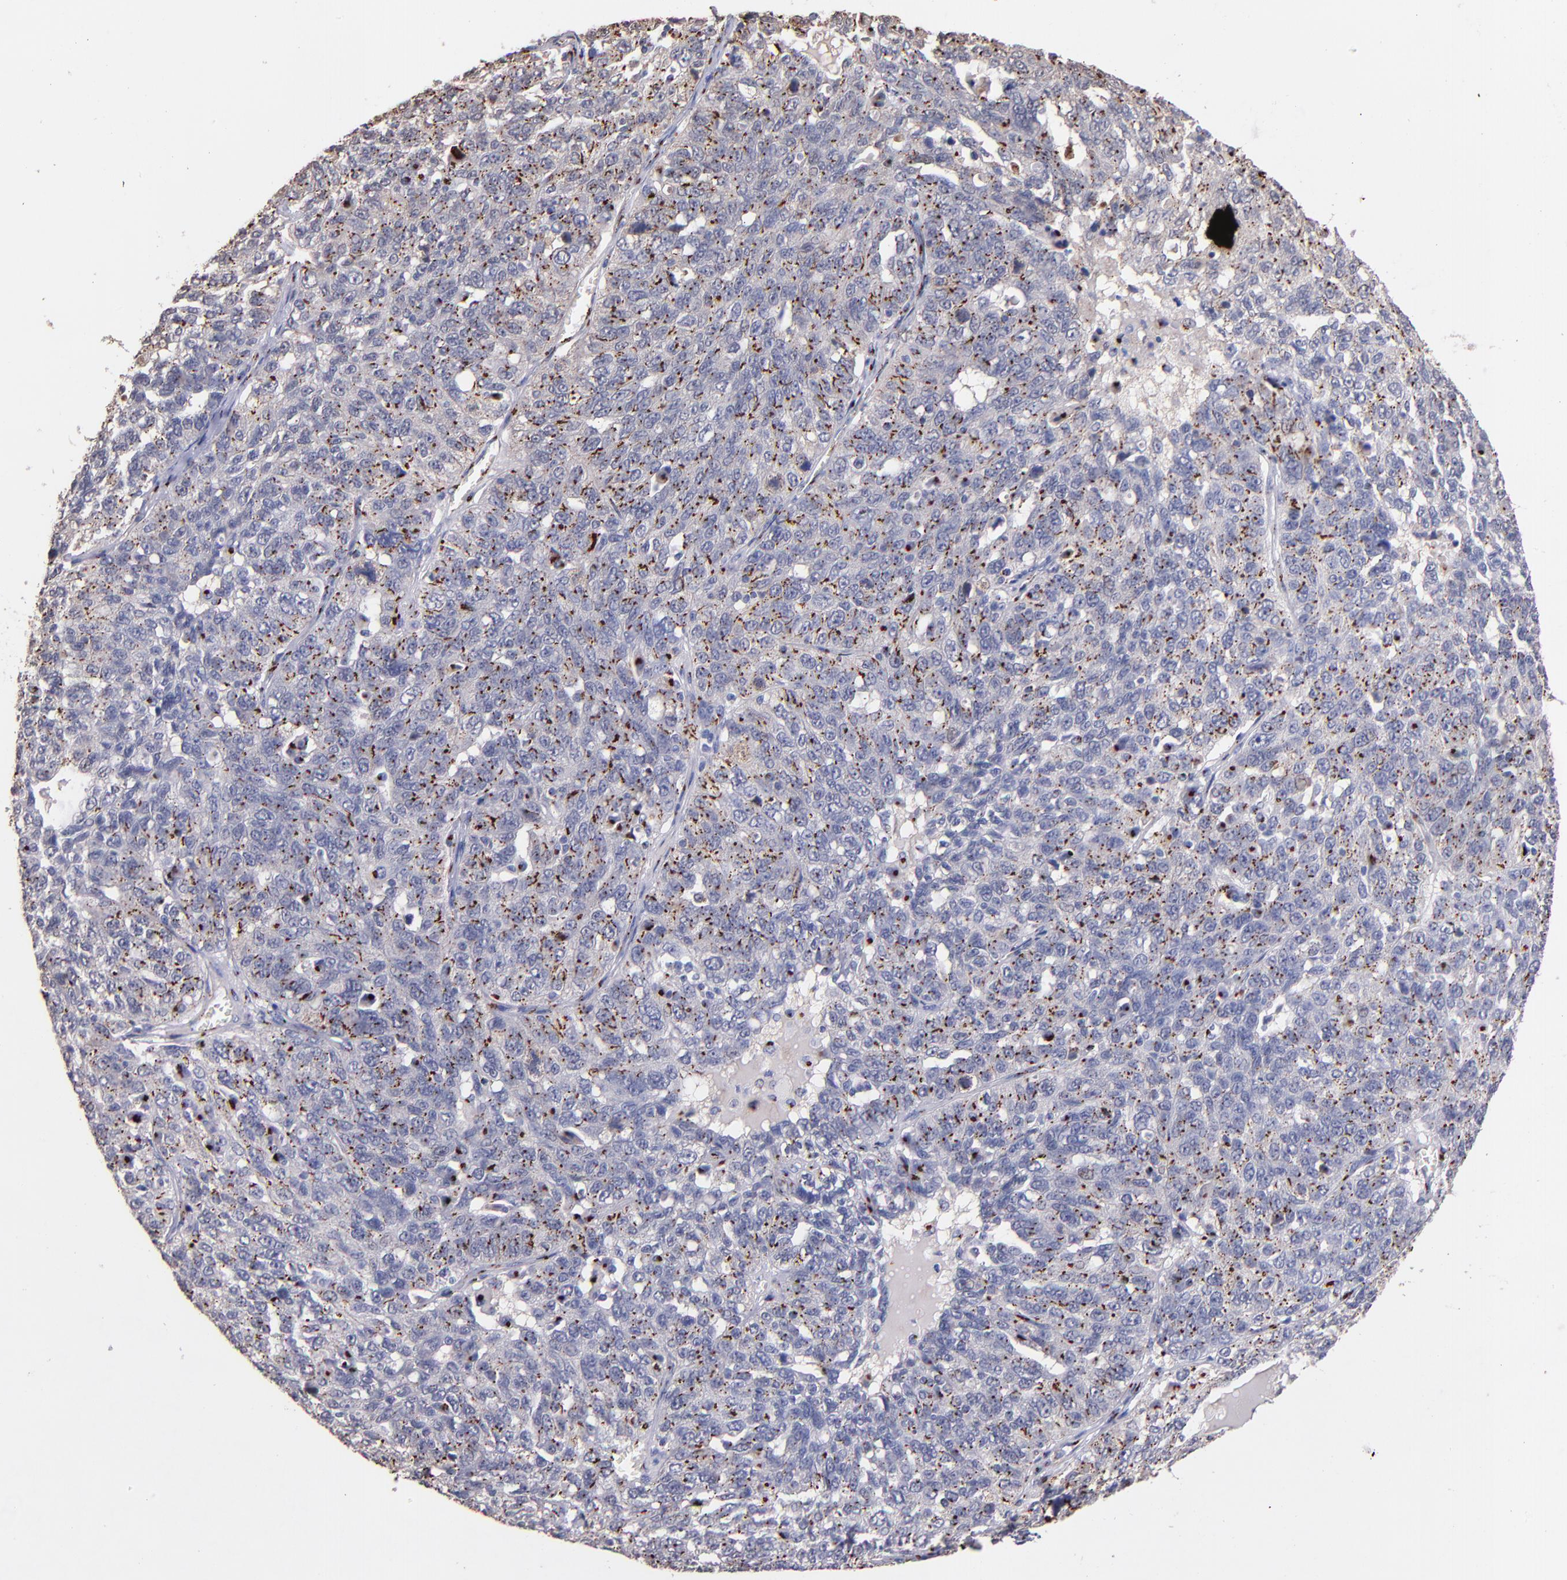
{"staining": {"intensity": "moderate", "quantity": "25%-75%", "location": "cytoplasmic/membranous,nuclear"}, "tissue": "ovarian cancer", "cell_type": "Tumor cells", "image_type": "cancer", "snomed": [{"axis": "morphology", "description": "Cystadenocarcinoma, serous, NOS"}, {"axis": "topography", "description": "Ovary"}], "caption": "The photomicrograph demonstrates immunohistochemical staining of ovarian serous cystadenocarcinoma. There is moderate cytoplasmic/membranous and nuclear expression is identified in about 25%-75% of tumor cells.", "gene": "GOLIM4", "patient": {"sex": "female", "age": 71}}